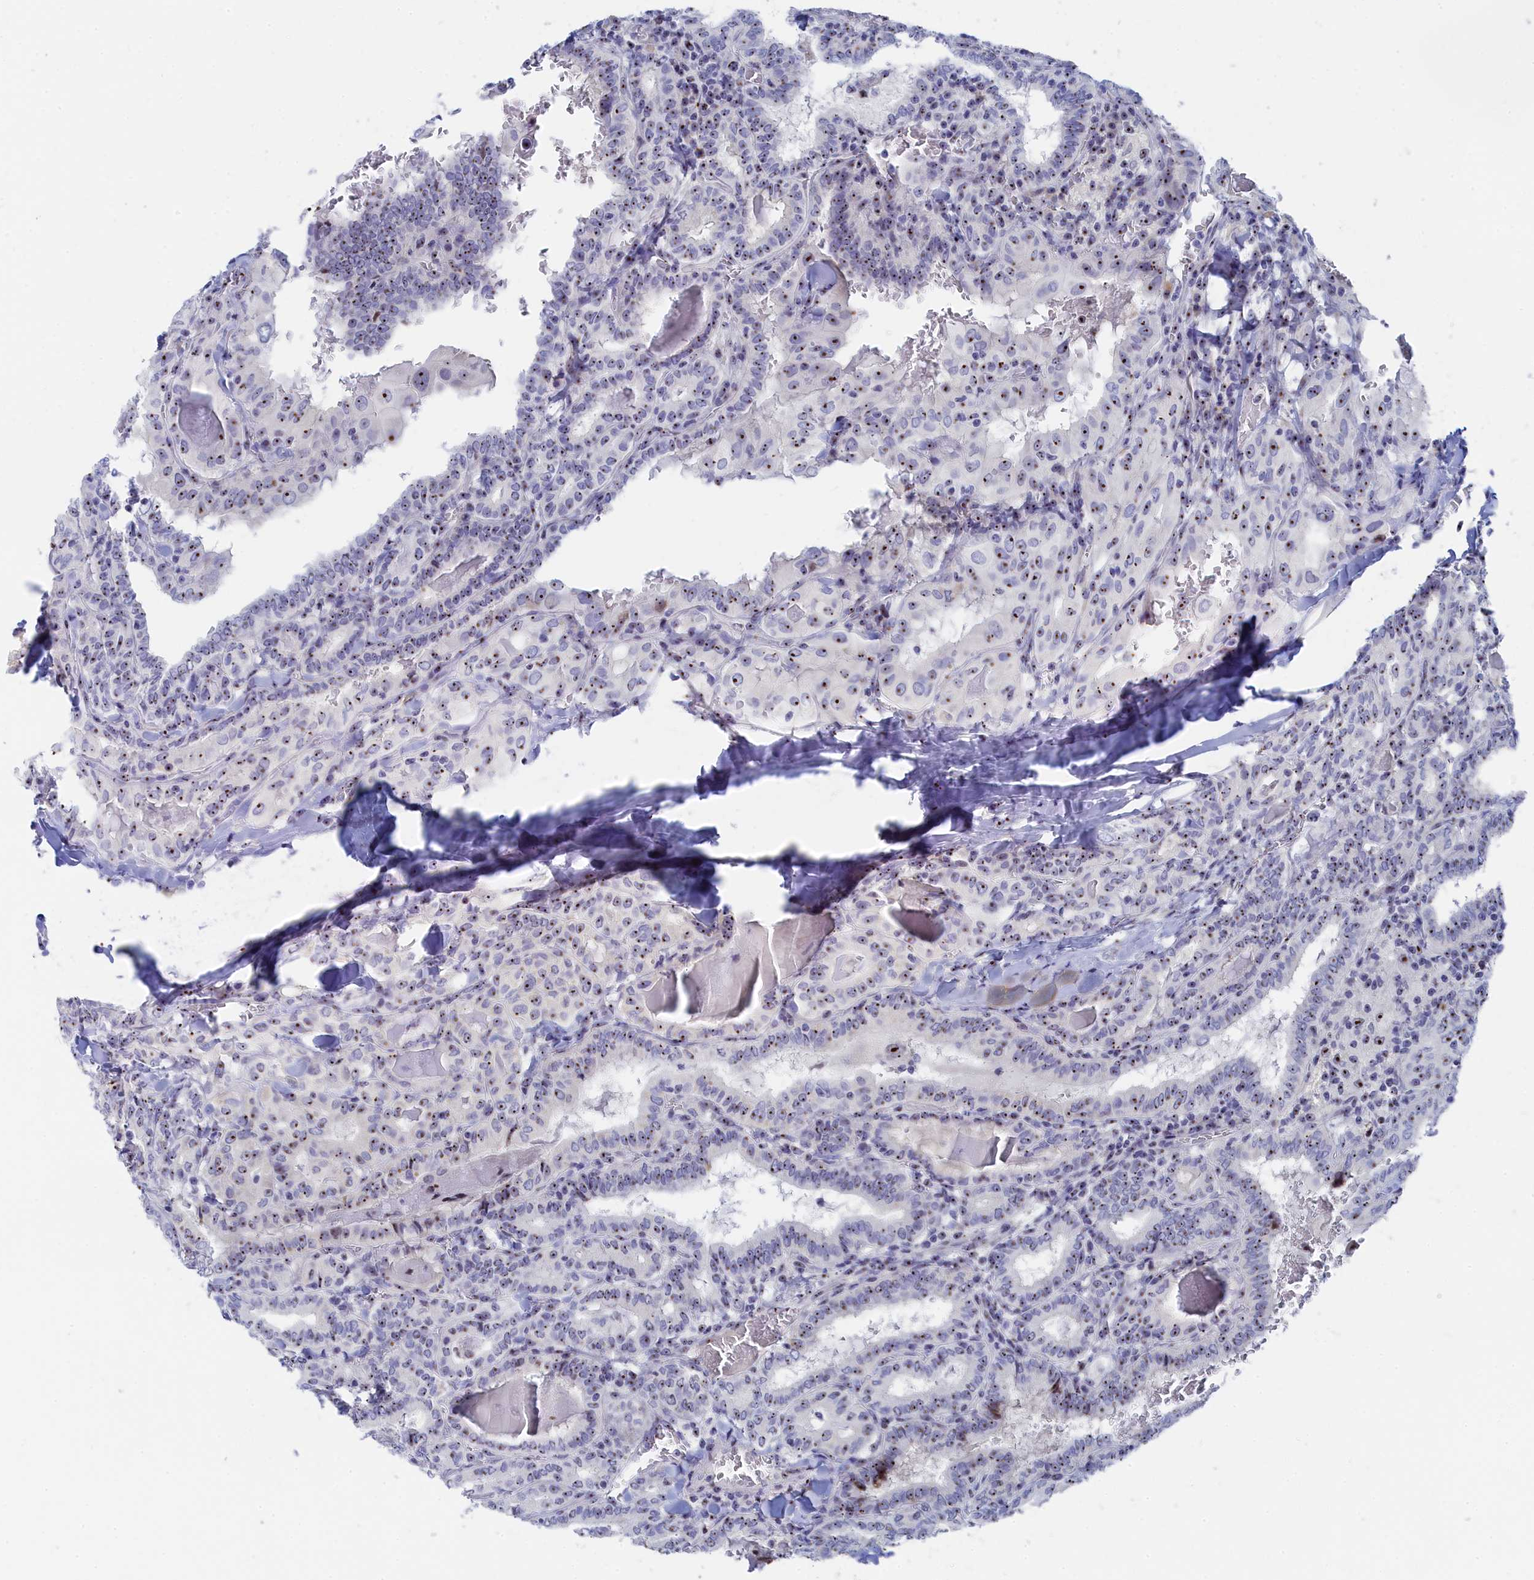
{"staining": {"intensity": "moderate", "quantity": ">75%", "location": "nuclear"}, "tissue": "thyroid cancer", "cell_type": "Tumor cells", "image_type": "cancer", "snomed": [{"axis": "morphology", "description": "Papillary adenocarcinoma, NOS"}, {"axis": "topography", "description": "Thyroid gland"}], "caption": "Tumor cells demonstrate medium levels of moderate nuclear expression in approximately >75% of cells in human thyroid papillary adenocarcinoma.", "gene": "RSL1D1", "patient": {"sex": "female", "age": 72}}